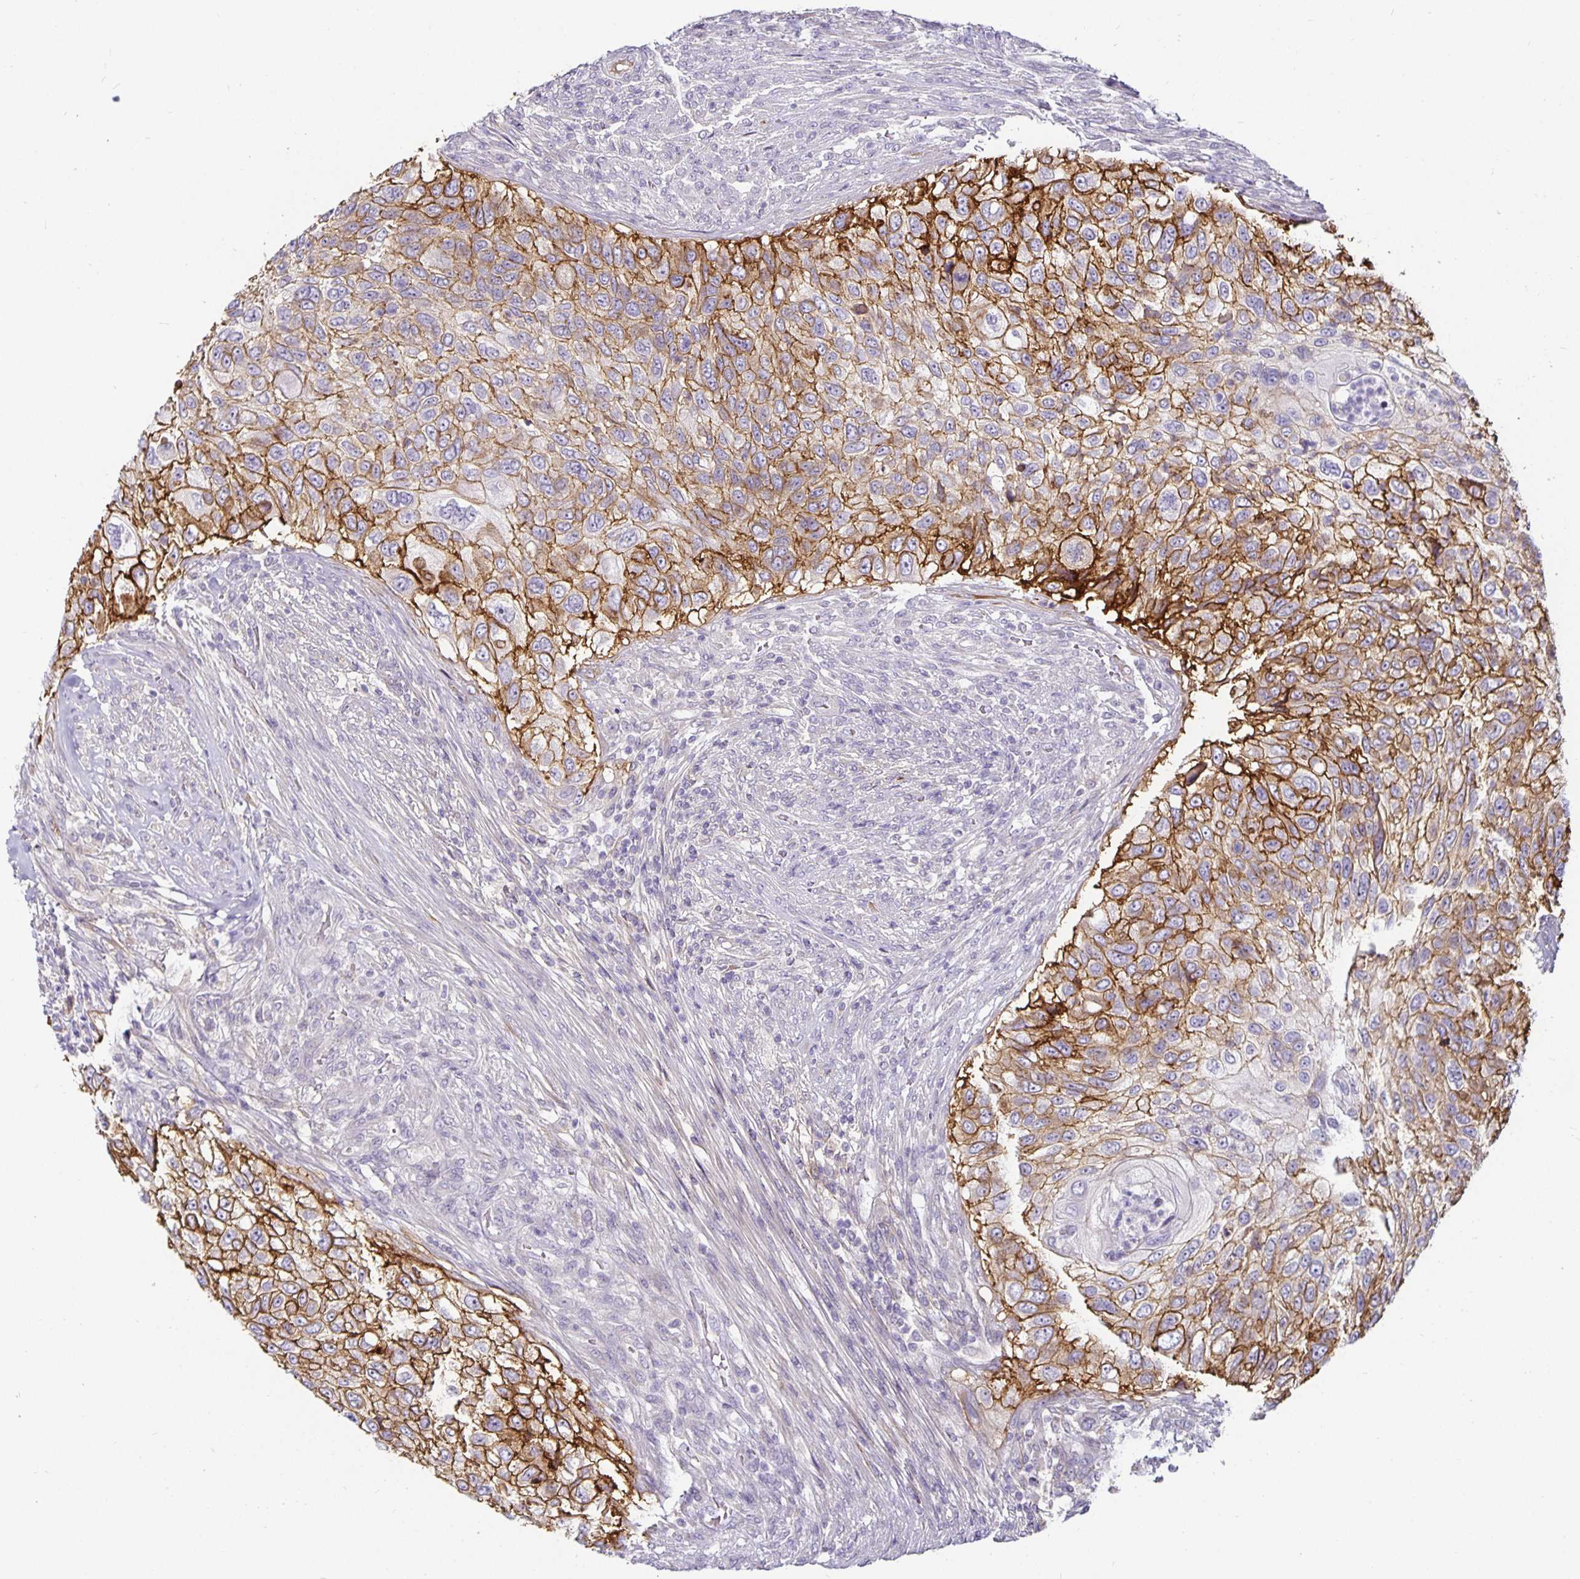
{"staining": {"intensity": "strong", "quantity": "25%-75%", "location": "cytoplasmic/membranous"}, "tissue": "urothelial cancer", "cell_type": "Tumor cells", "image_type": "cancer", "snomed": [{"axis": "morphology", "description": "Urothelial carcinoma, High grade"}, {"axis": "topography", "description": "Urinary bladder"}], "caption": "The image reveals staining of high-grade urothelial carcinoma, revealing strong cytoplasmic/membranous protein expression (brown color) within tumor cells.", "gene": "CA12", "patient": {"sex": "female", "age": 60}}